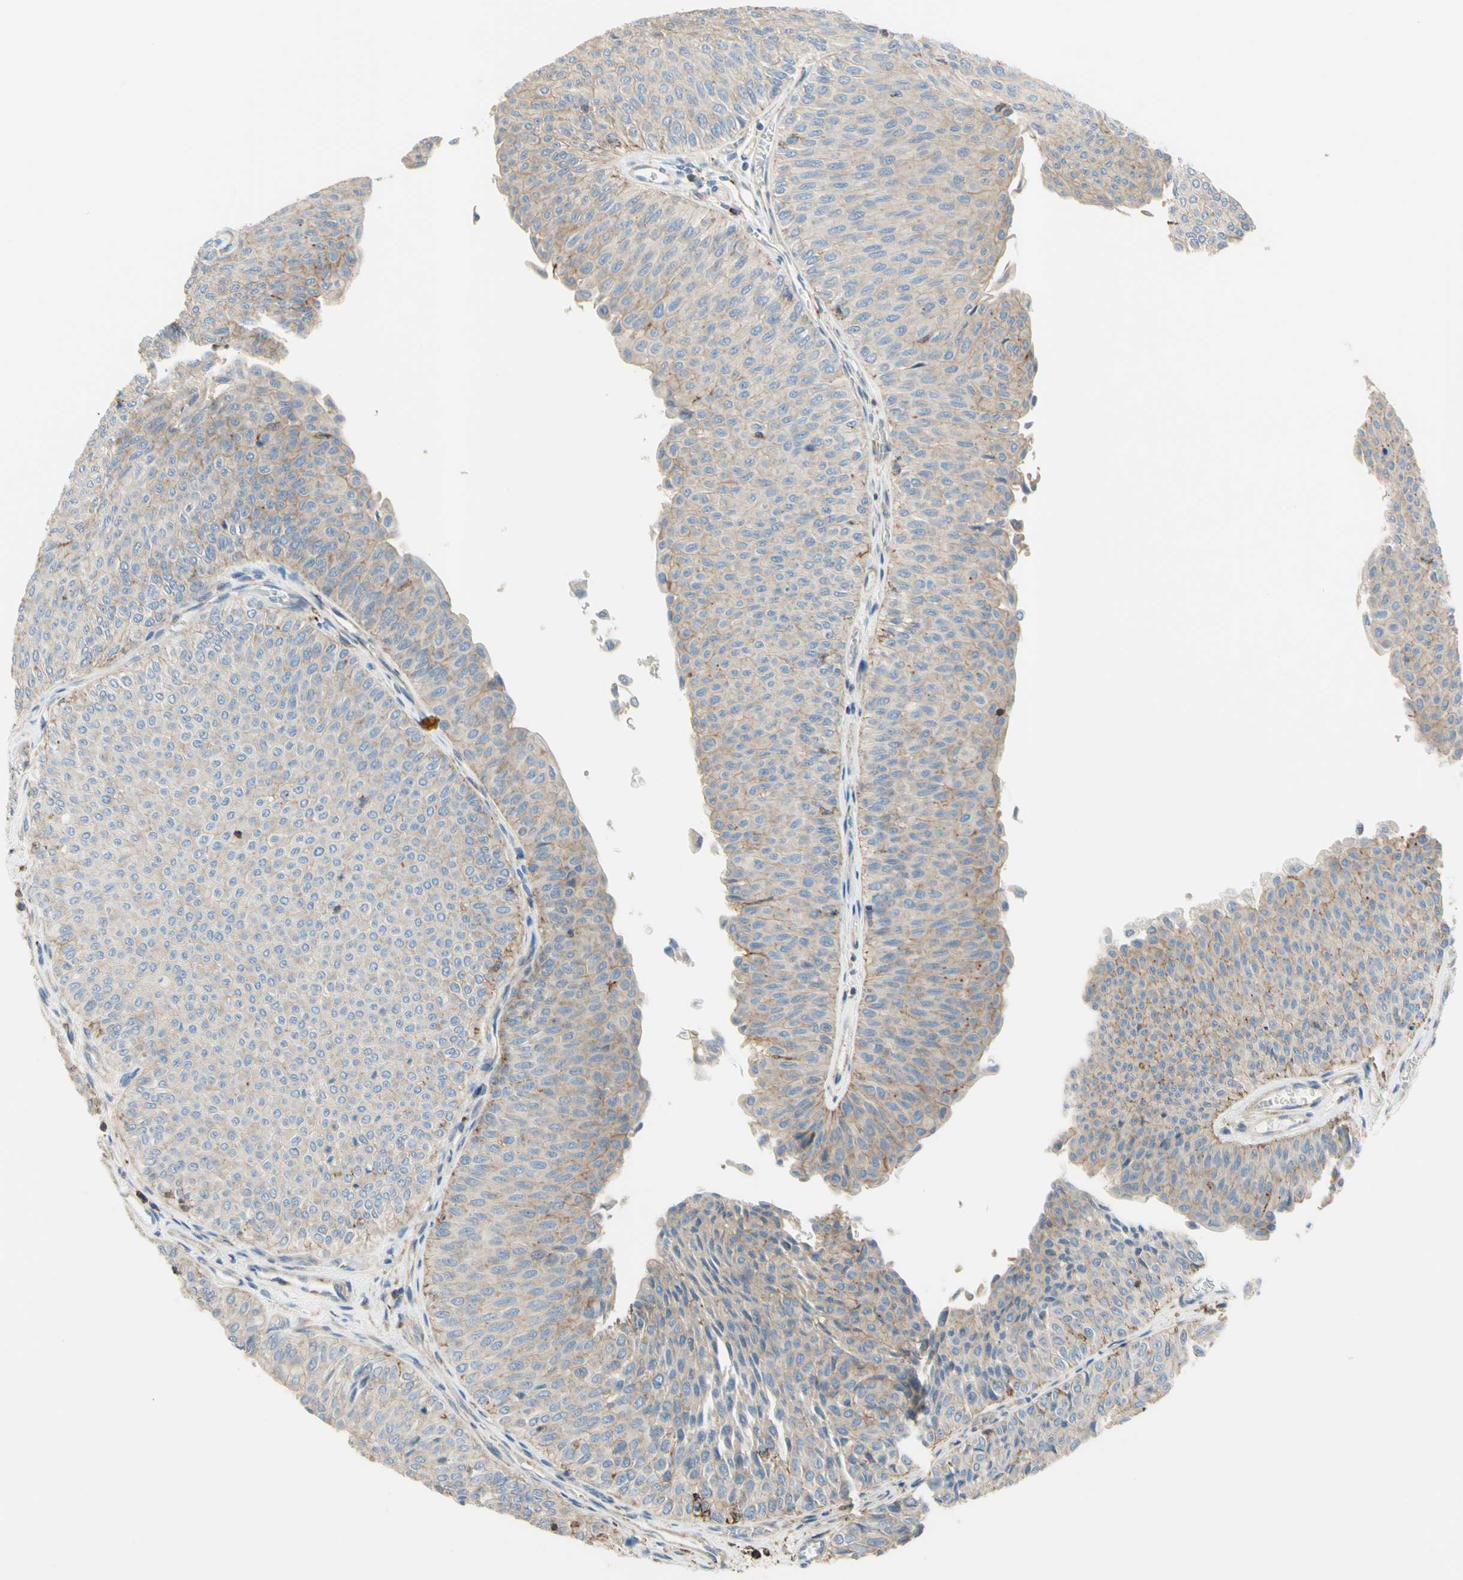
{"staining": {"intensity": "weak", "quantity": "25%-75%", "location": "cytoplasmic/membranous"}, "tissue": "urothelial cancer", "cell_type": "Tumor cells", "image_type": "cancer", "snomed": [{"axis": "morphology", "description": "Urothelial carcinoma, Low grade"}, {"axis": "topography", "description": "Urinary bladder"}], "caption": "Protein expression analysis of urothelial carcinoma (low-grade) exhibits weak cytoplasmic/membranous staining in approximately 25%-75% of tumor cells.", "gene": "SEMA4C", "patient": {"sex": "male", "age": 78}}